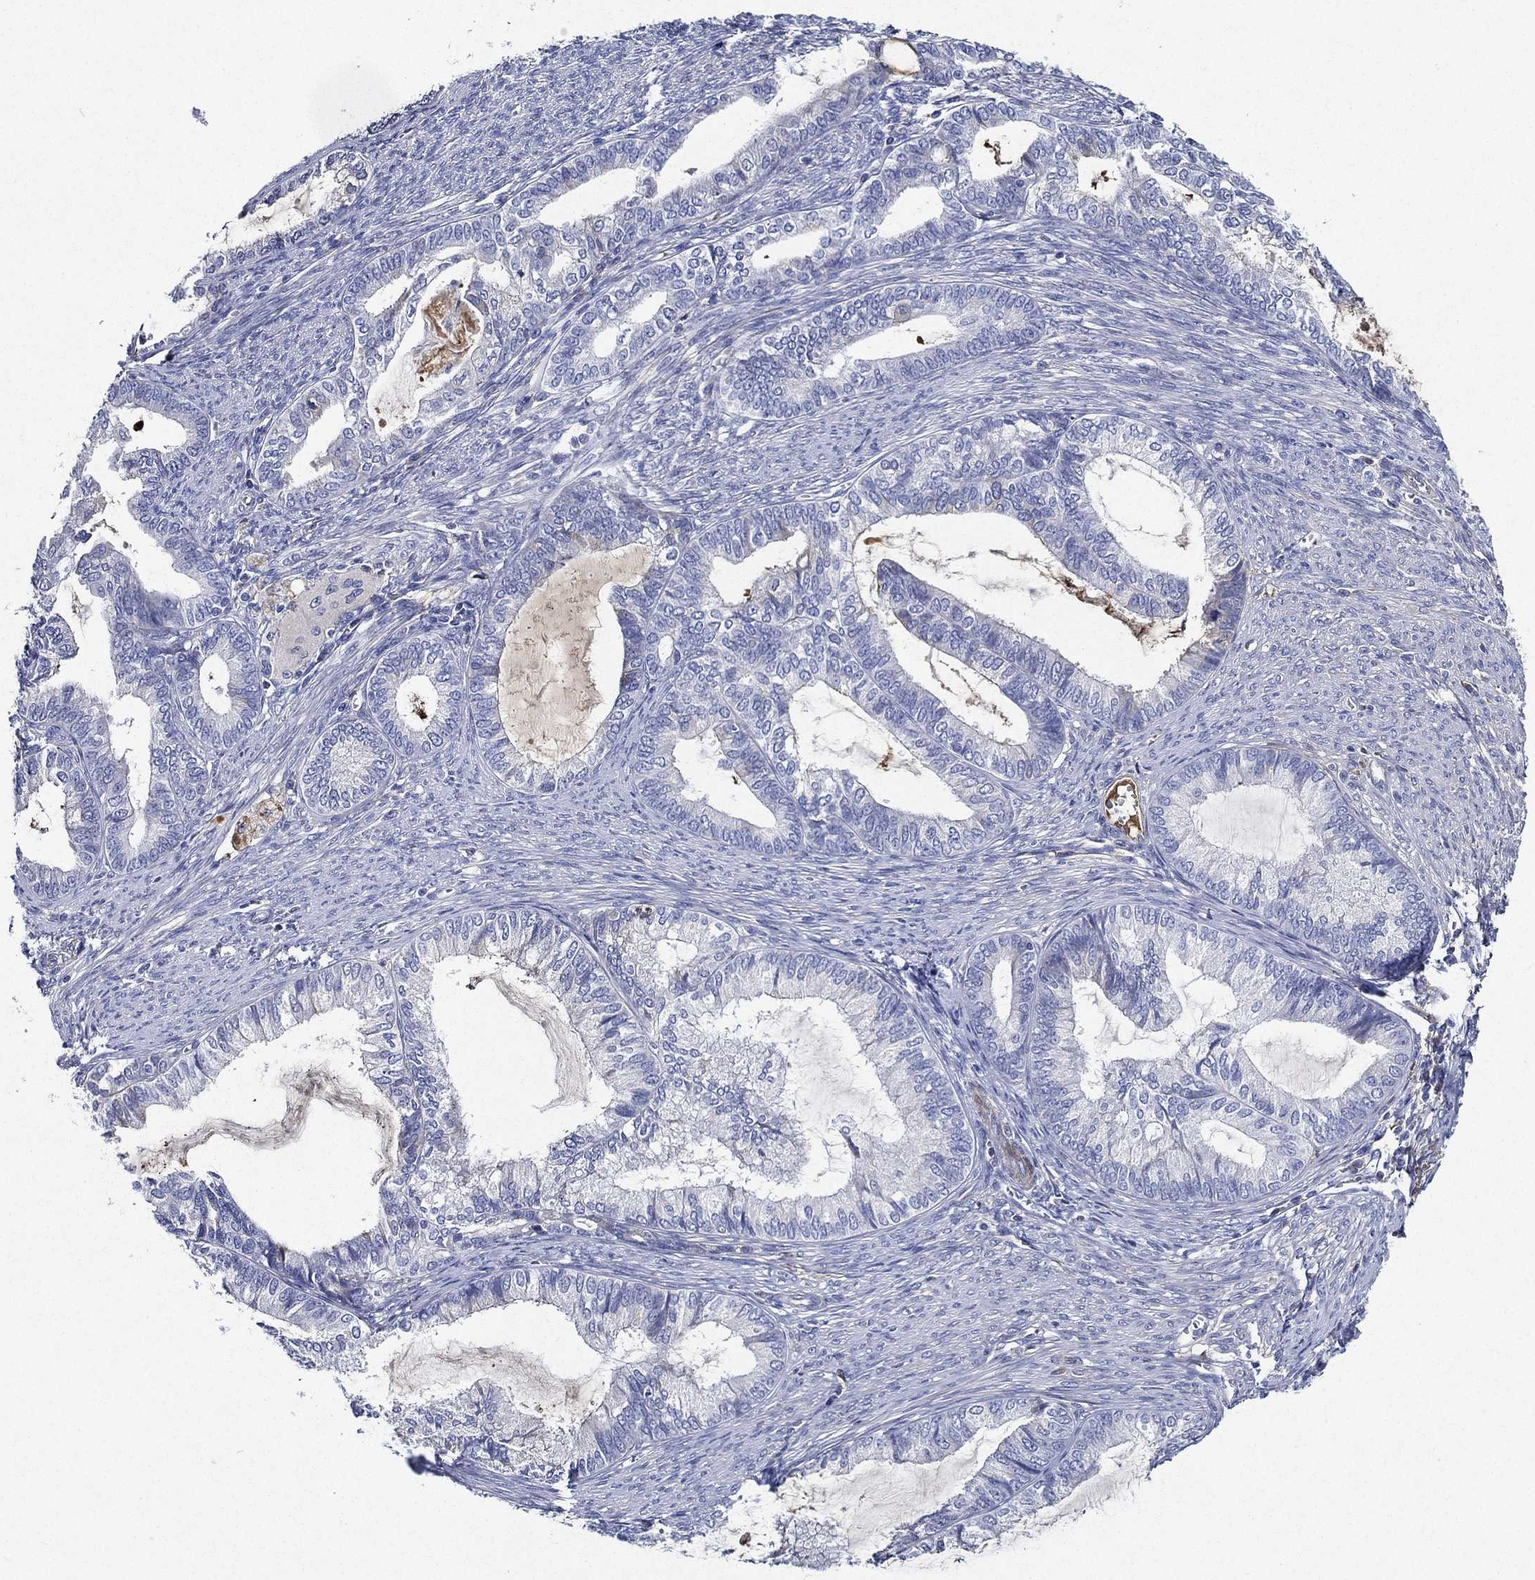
{"staining": {"intensity": "negative", "quantity": "none", "location": "none"}, "tissue": "endometrial cancer", "cell_type": "Tumor cells", "image_type": "cancer", "snomed": [{"axis": "morphology", "description": "Adenocarcinoma, NOS"}, {"axis": "topography", "description": "Endometrium"}], "caption": "Tumor cells show no significant protein staining in endometrial adenocarcinoma.", "gene": "TMPRSS11D", "patient": {"sex": "female", "age": 86}}